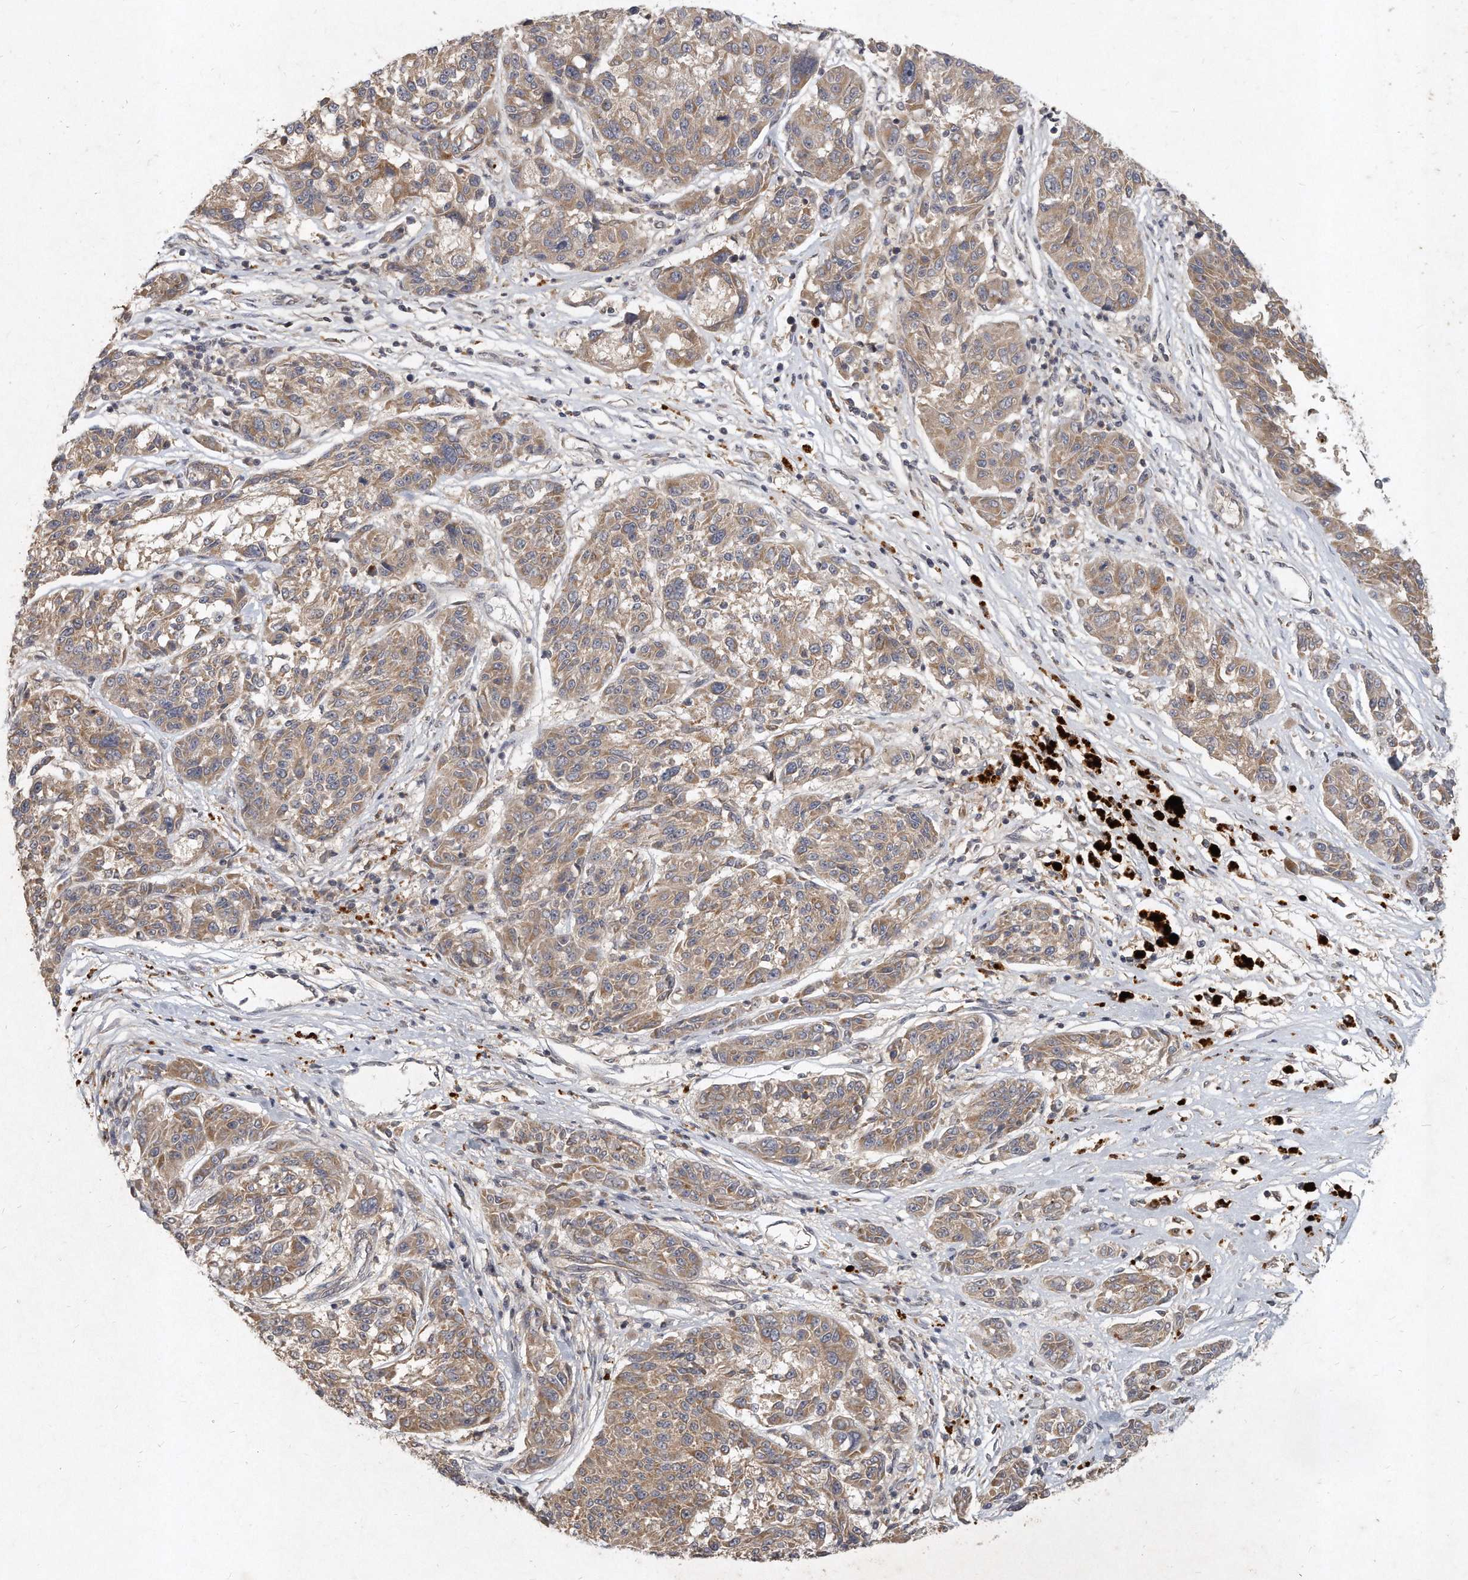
{"staining": {"intensity": "weak", "quantity": ">75%", "location": "cytoplasmic/membranous"}, "tissue": "melanoma", "cell_type": "Tumor cells", "image_type": "cancer", "snomed": [{"axis": "morphology", "description": "Malignant melanoma, NOS"}, {"axis": "topography", "description": "Skin"}], "caption": "A low amount of weak cytoplasmic/membranous positivity is seen in approximately >75% of tumor cells in melanoma tissue.", "gene": "LGALS8", "patient": {"sex": "male", "age": 53}}